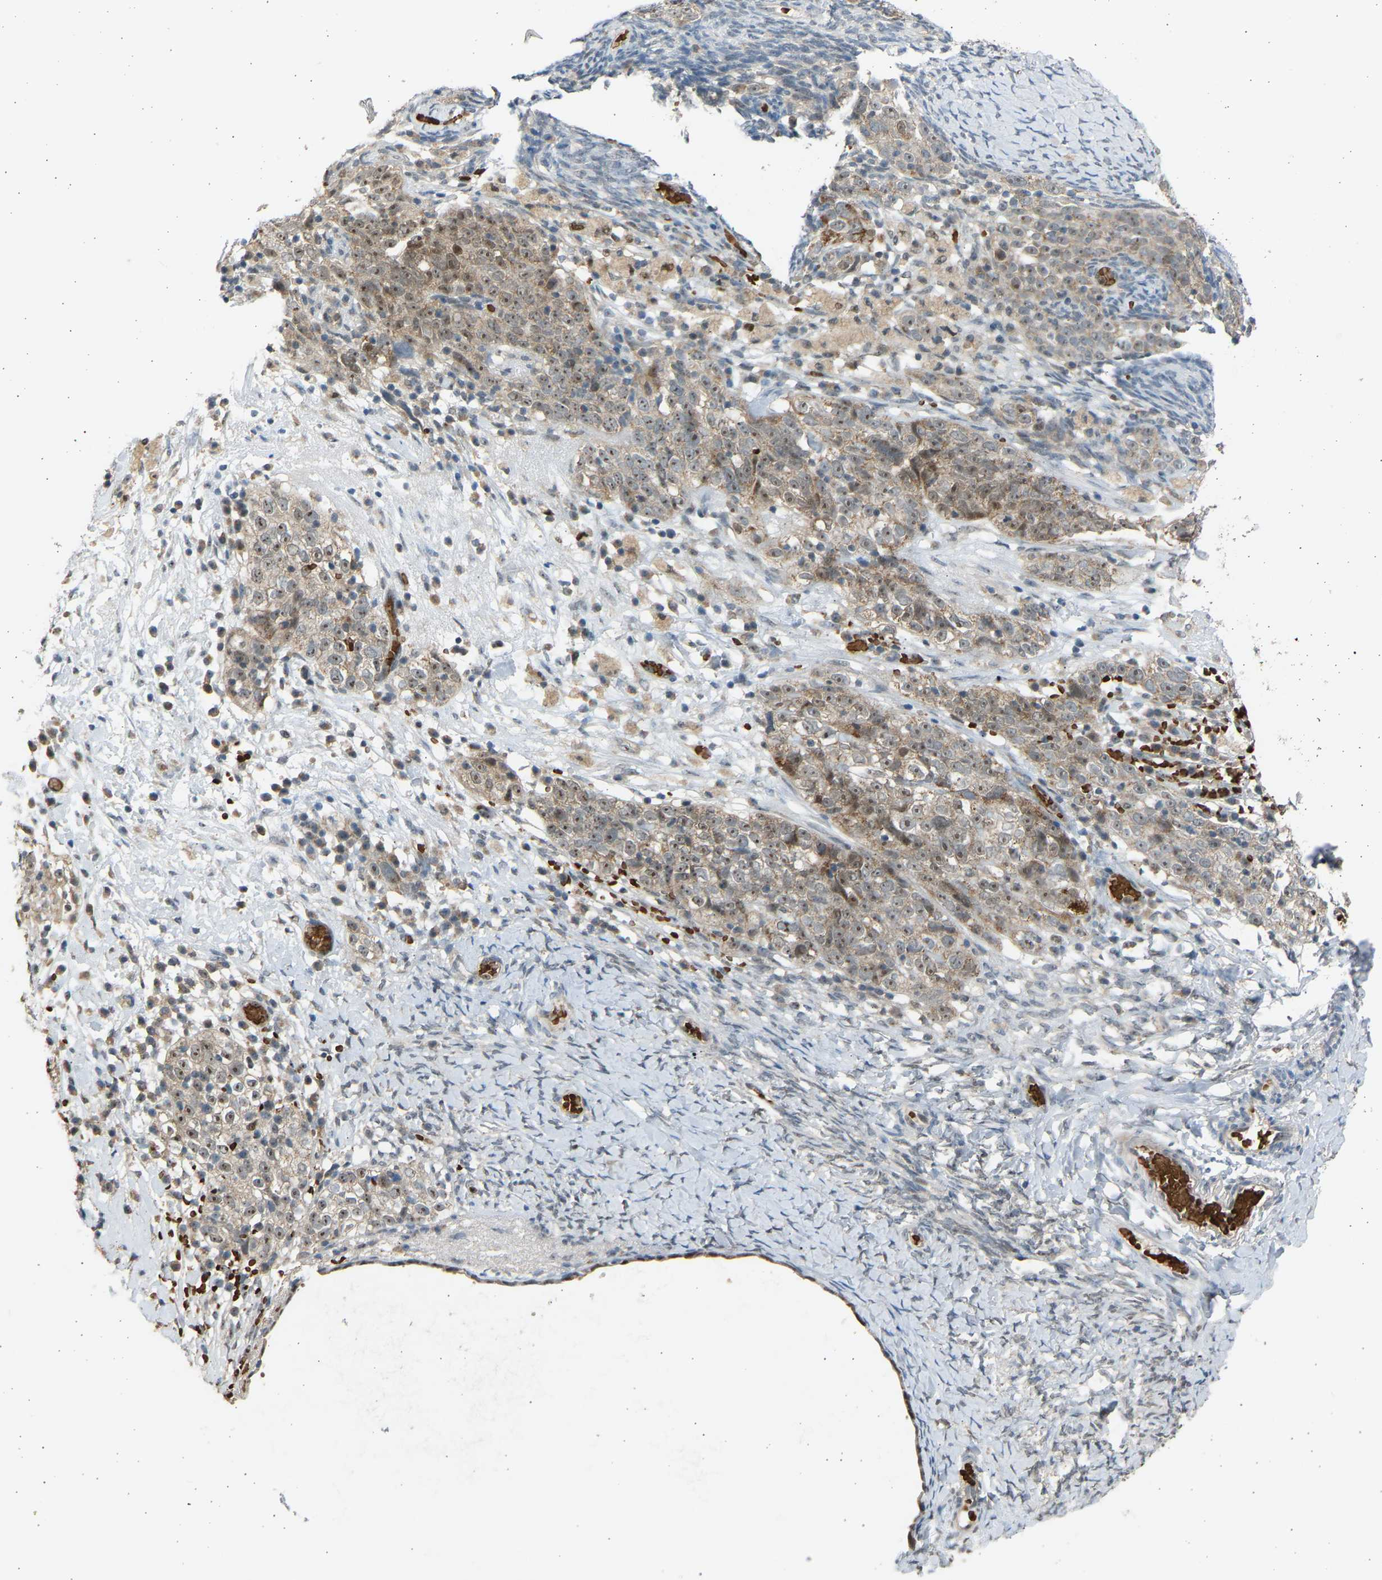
{"staining": {"intensity": "weak", "quantity": ">75%", "location": "nuclear"}, "tissue": "ovarian cancer", "cell_type": "Tumor cells", "image_type": "cancer", "snomed": [{"axis": "morphology", "description": "Normal tissue, NOS"}, {"axis": "morphology", "description": "Cystadenocarcinoma, serous, NOS"}, {"axis": "topography", "description": "Ovary"}], "caption": "Immunohistochemistry (IHC) photomicrograph of neoplastic tissue: ovarian serous cystadenocarcinoma stained using immunohistochemistry (IHC) reveals low levels of weak protein expression localized specifically in the nuclear of tumor cells, appearing as a nuclear brown color.", "gene": "BIRC2", "patient": {"sex": "female", "age": 62}}